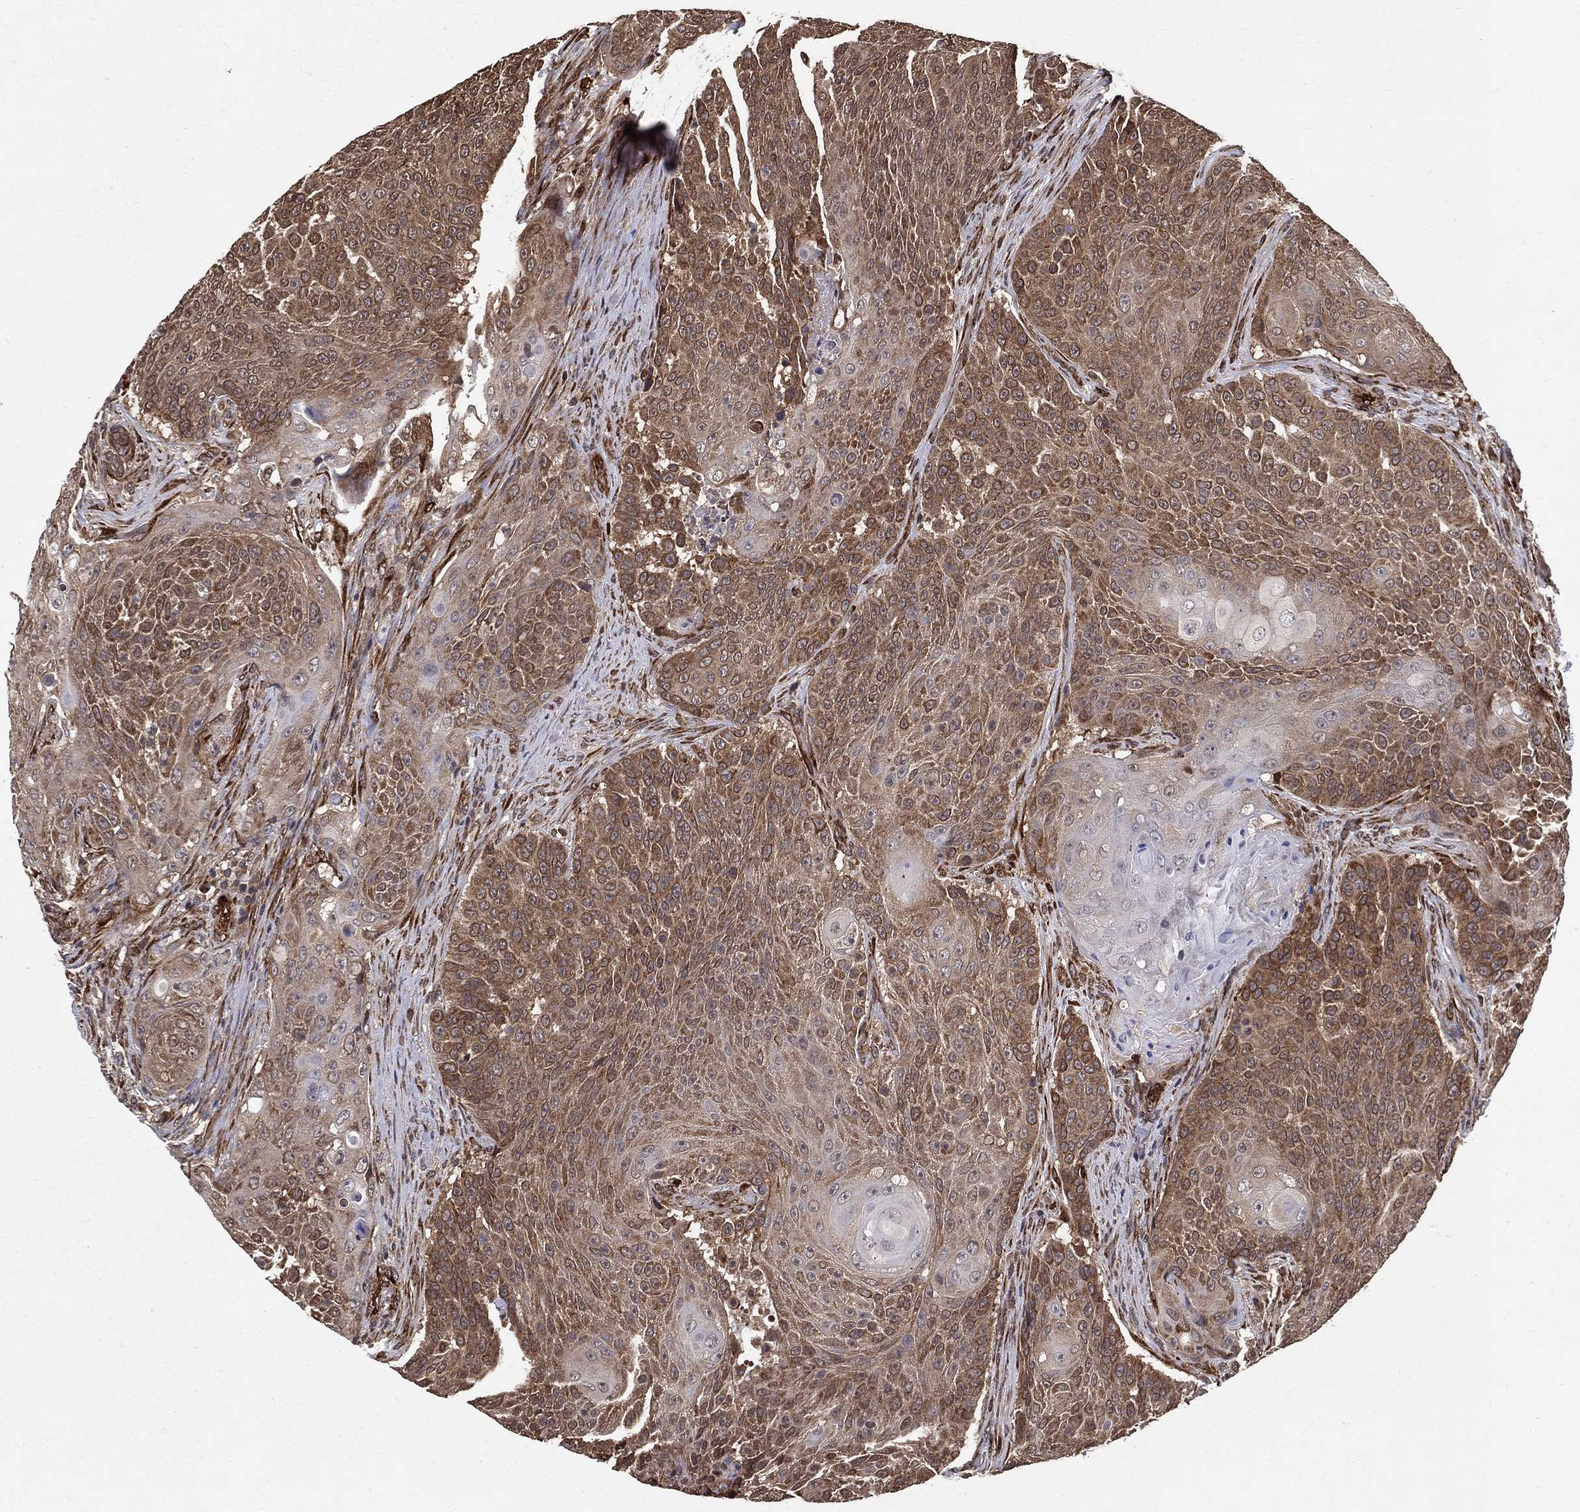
{"staining": {"intensity": "moderate", "quantity": ">75%", "location": "cytoplasmic/membranous"}, "tissue": "urothelial cancer", "cell_type": "Tumor cells", "image_type": "cancer", "snomed": [{"axis": "morphology", "description": "Urothelial carcinoma, High grade"}, {"axis": "topography", "description": "Urinary bladder"}], "caption": "IHC image of urothelial cancer stained for a protein (brown), which shows medium levels of moderate cytoplasmic/membranous positivity in about >75% of tumor cells.", "gene": "CERS2", "patient": {"sex": "female", "age": 63}}